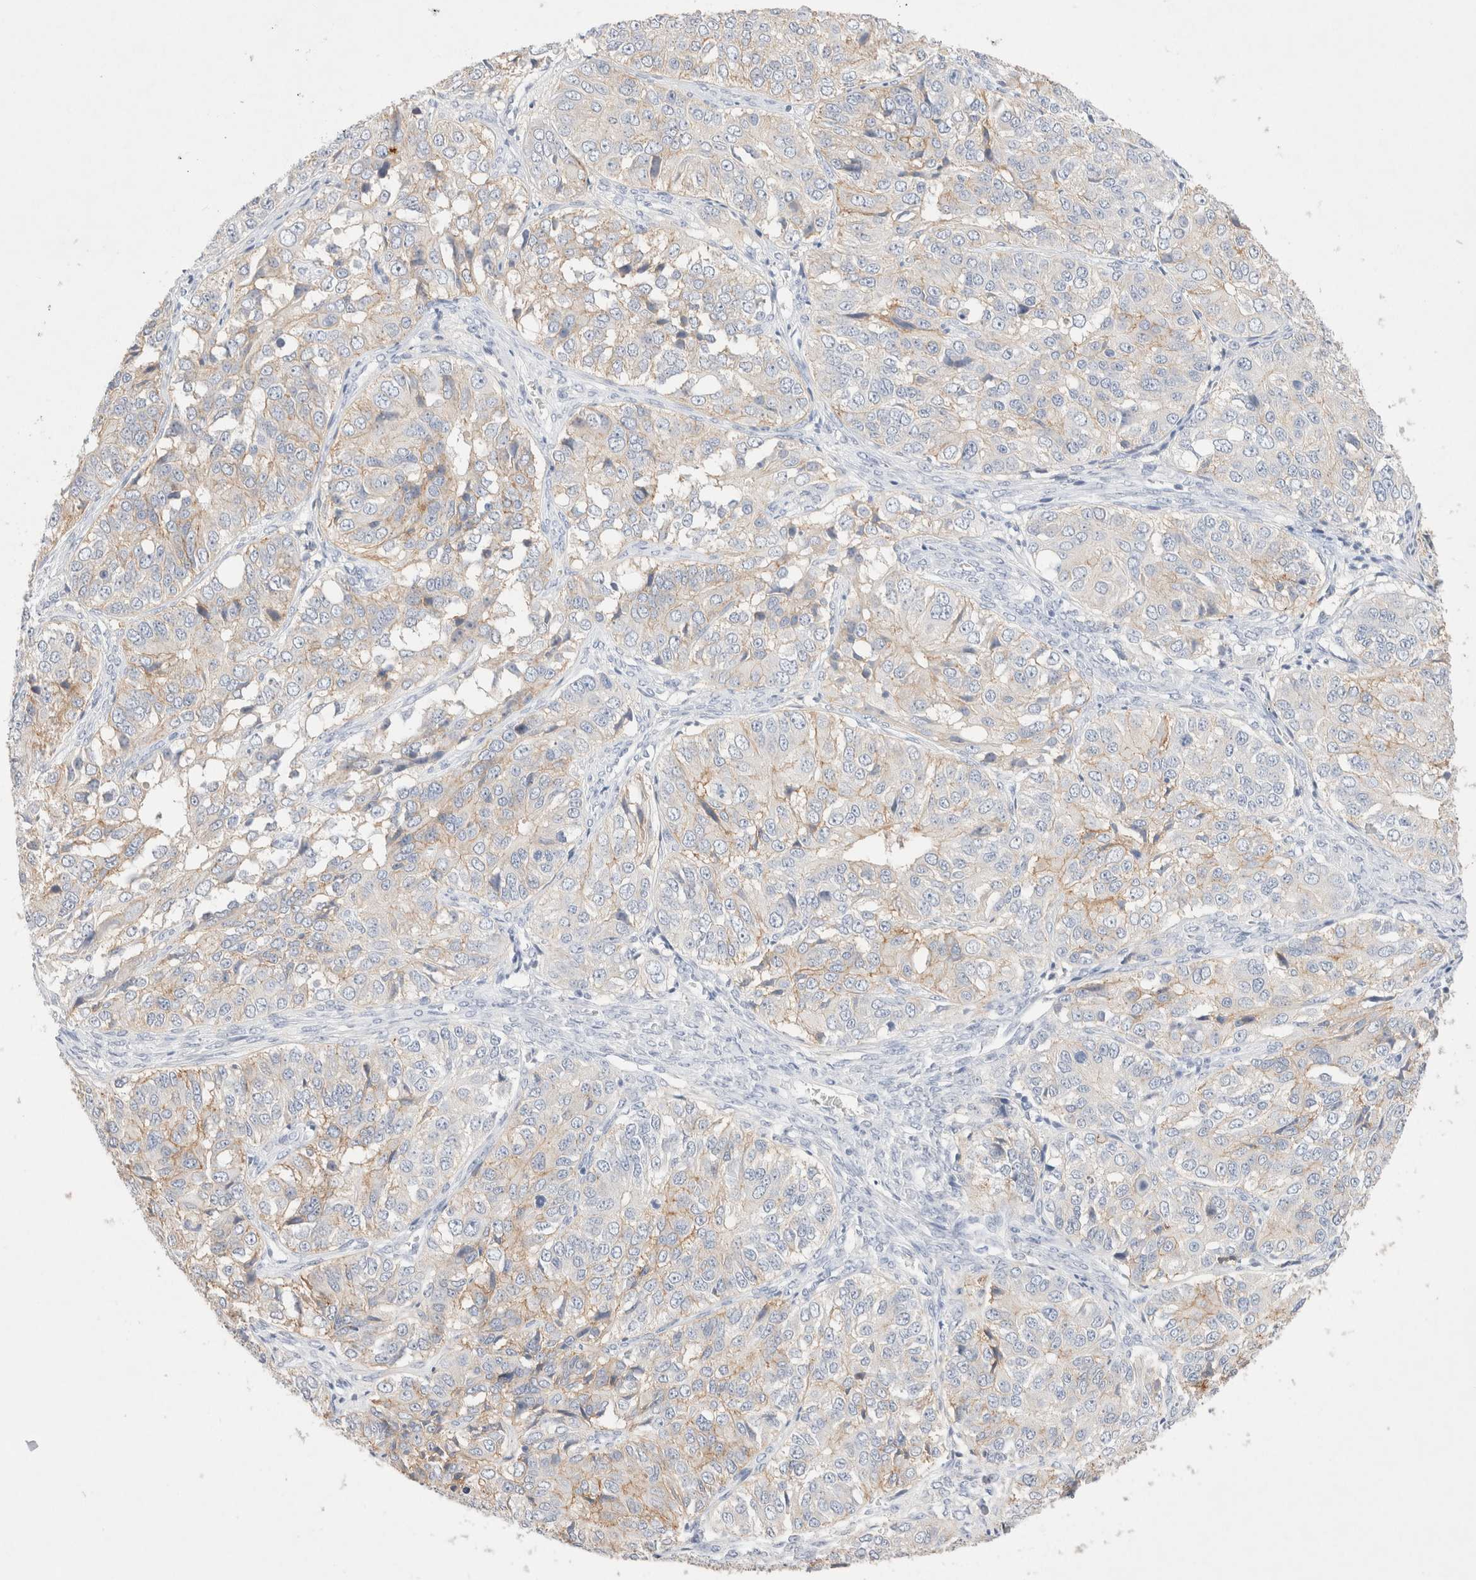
{"staining": {"intensity": "weak", "quantity": "<25%", "location": "cytoplasmic/membranous"}, "tissue": "ovarian cancer", "cell_type": "Tumor cells", "image_type": "cancer", "snomed": [{"axis": "morphology", "description": "Carcinoma, endometroid"}, {"axis": "topography", "description": "Ovary"}], "caption": "DAB (3,3'-diaminobenzidine) immunohistochemical staining of human endometroid carcinoma (ovarian) shows no significant staining in tumor cells.", "gene": "EPCAM", "patient": {"sex": "female", "age": 51}}